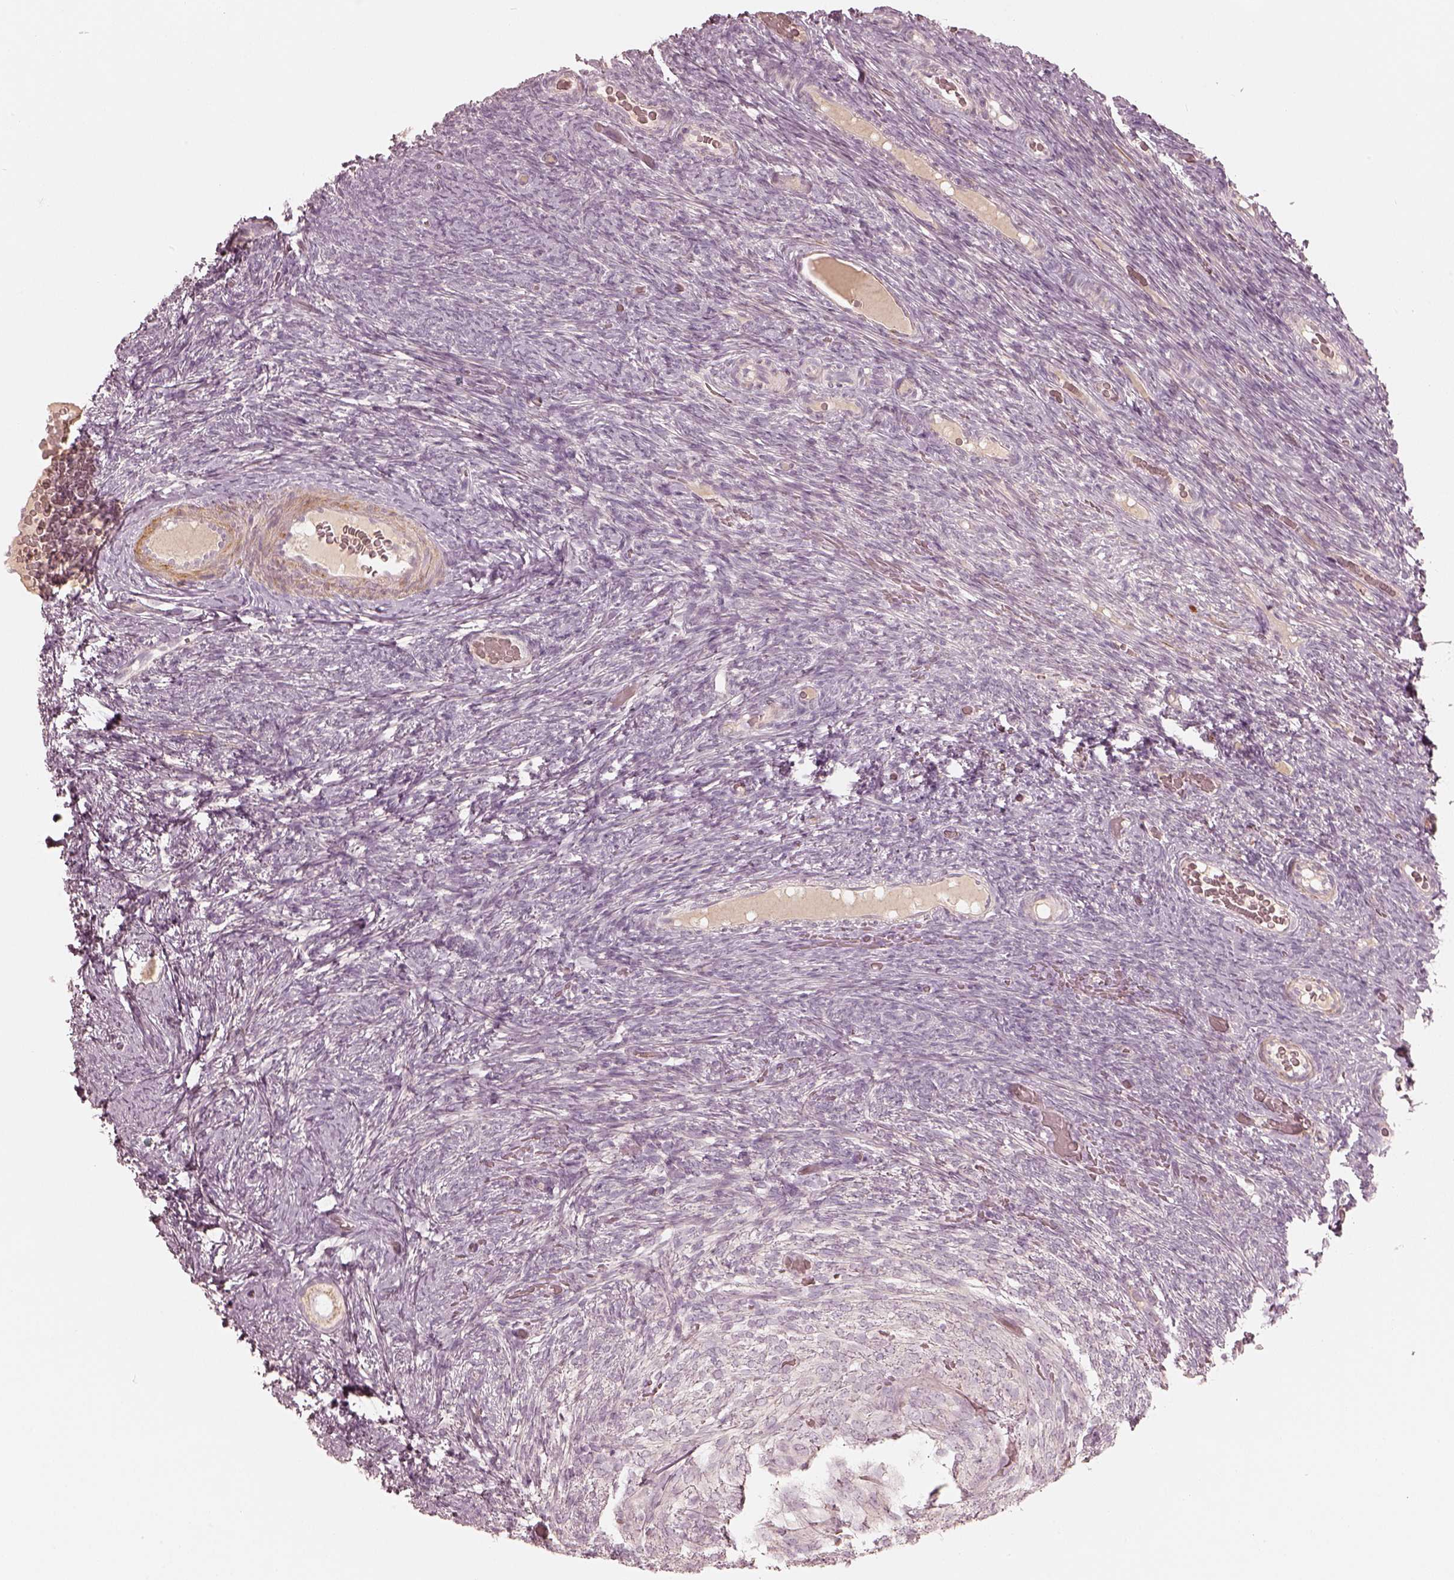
{"staining": {"intensity": "negative", "quantity": "none", "location": "none"}, "tissue": "ovary", "cell_type": "Ovarian stroma cells", "image_type": "normal", "snomed": [{"axis": "morphology", "description": "Normal tissue, NOS"}, {"axis": "topography", "description": "Ovary"}], "caption": "Image shows no protein positivity in ovarian stroma cells of unremarkable ovary.", "gene": "KCNJ9", "patient": {"sex": "female", "age": 34}}